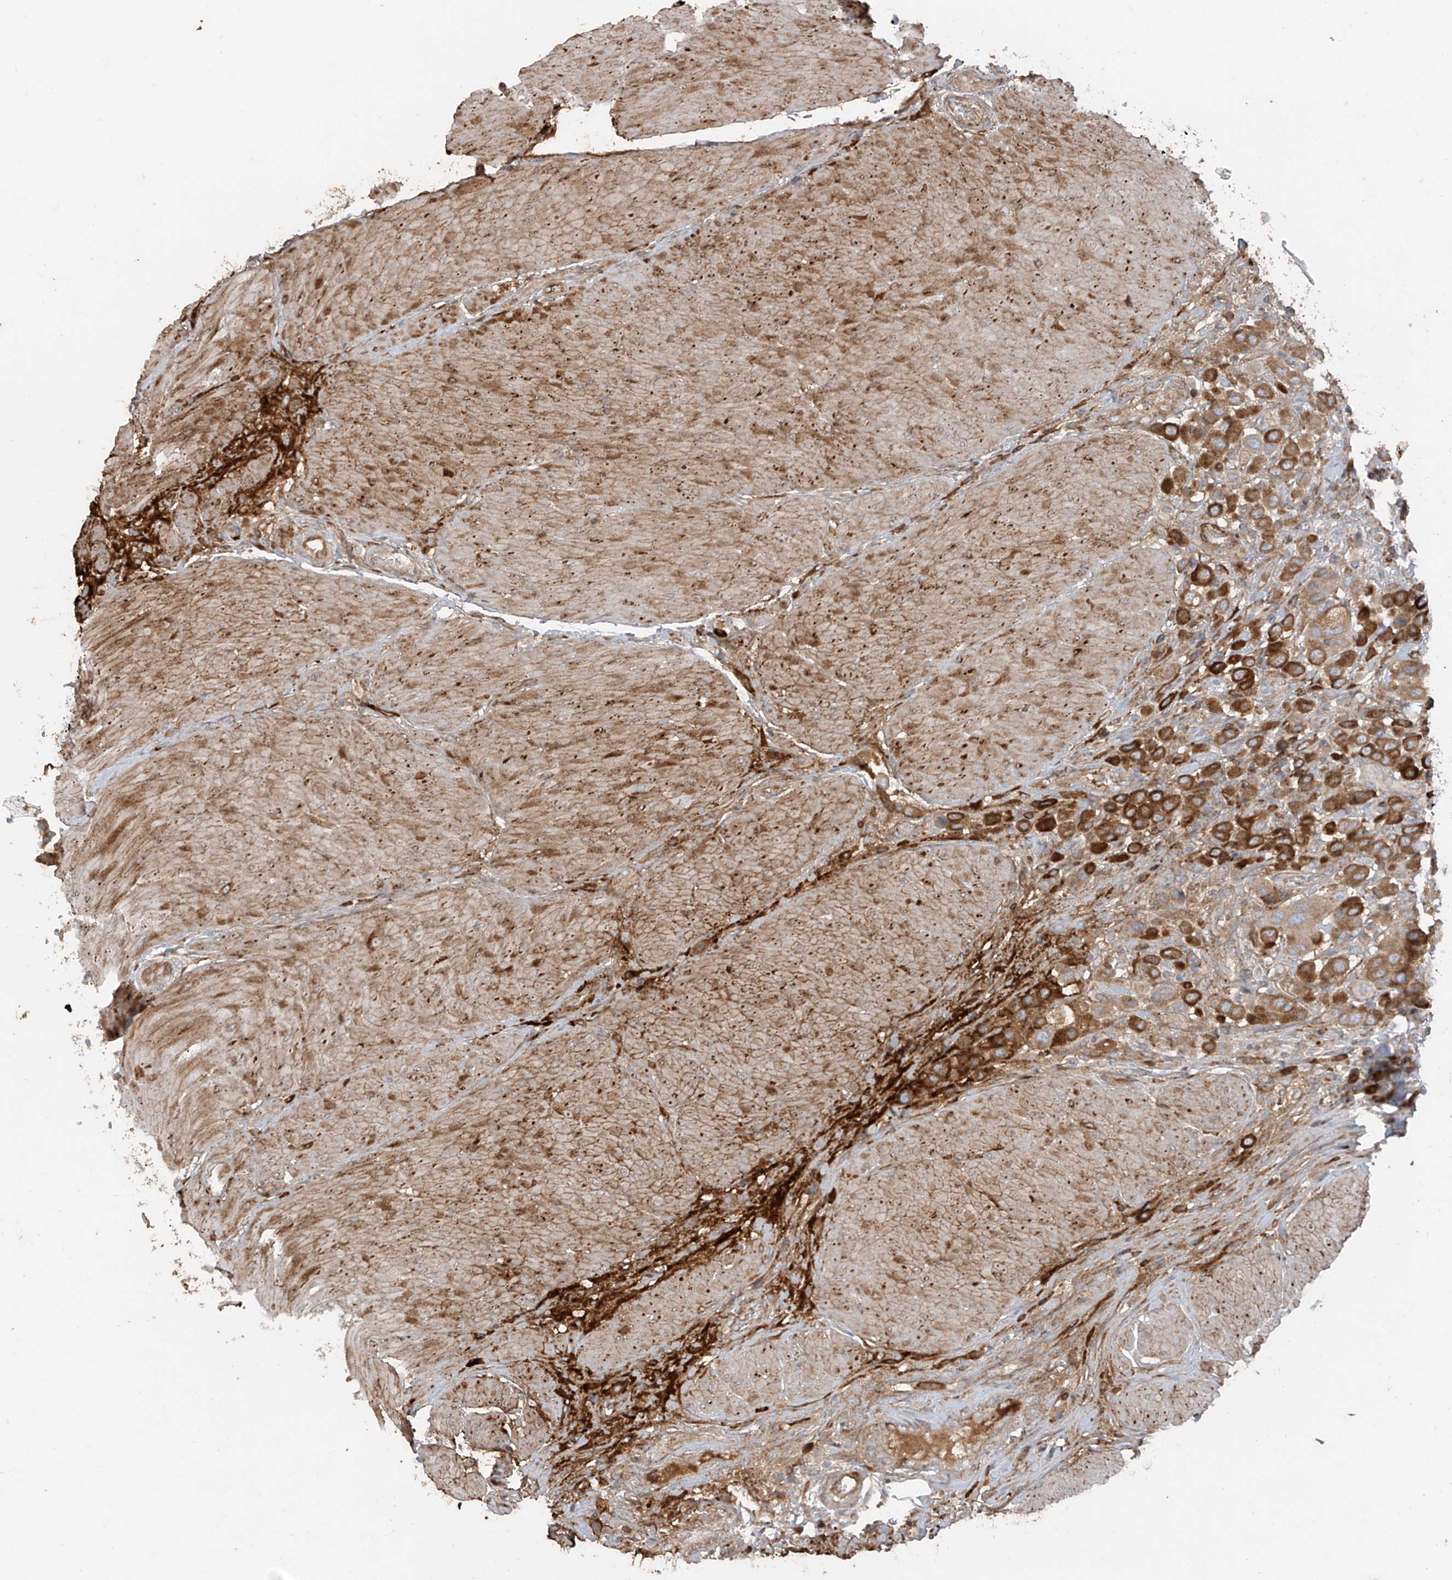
{"staining": {"intensity": "strong", "quantity": "25%-75%", "location": "cytoplasmic/membranous"}, "tissue": "urothelial cancer", "cell_type": "Tumor cells", "image_type": "cancer", "snomed": [{"axis": "morphology", "description": "Urothelial carcinoma, High grade"}, {"axis": "topography", "description": "Urinary bladder"}], "caption": "High-magnification brightfield microscopy of urothelial cancer stained with DAB (3,3'-diaminobenzidine) (brown) and counterstained with hematoxylin (blue). tumor cells exhibit strong cytoplasmic/membranous expression is seen in about25%-75% of cells.", "gene": "ABTB1", "patient": {"sex": "male", "age": 50}}